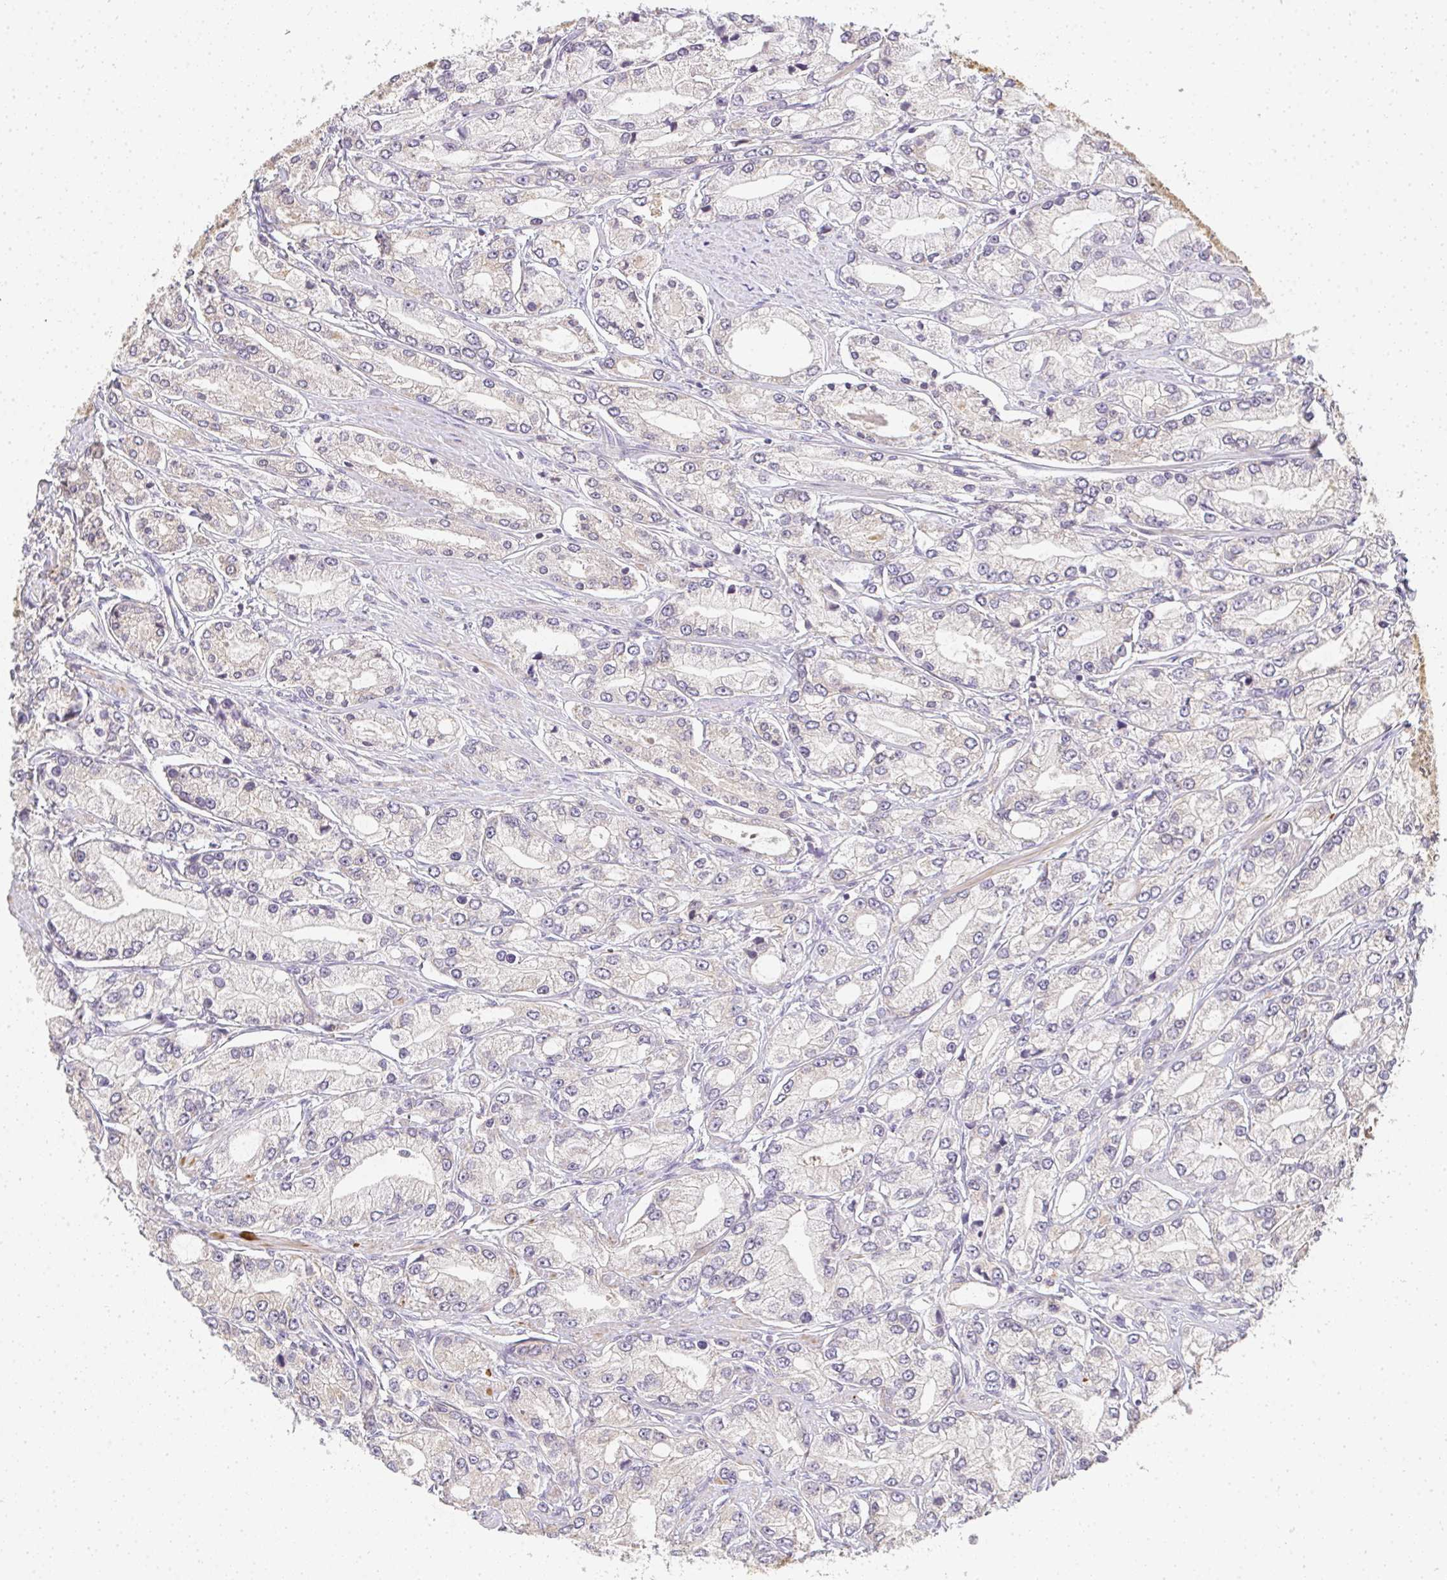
{"staining": {"intensity": "weak", "quantity": "25%-75%", "location": "cytoplasmic/membranous"}, "tissue": "prostate cancer", "cell_type": "Tumor cells", "image_type": "cancer", "snomed": [{"axis": "morphology", "description": "Adenocarcinoma, High grade"}, {"axis": "topography", "description": "Prostate"}], "caption": "Prostate cancer (adenocarcinoma (high-grade)) stained for a protein displays weak cytoplasmic/membranous positivity in tumor cells.", "gene": "SLC35B3", "patient": {"sex": "male", "age": 66}}